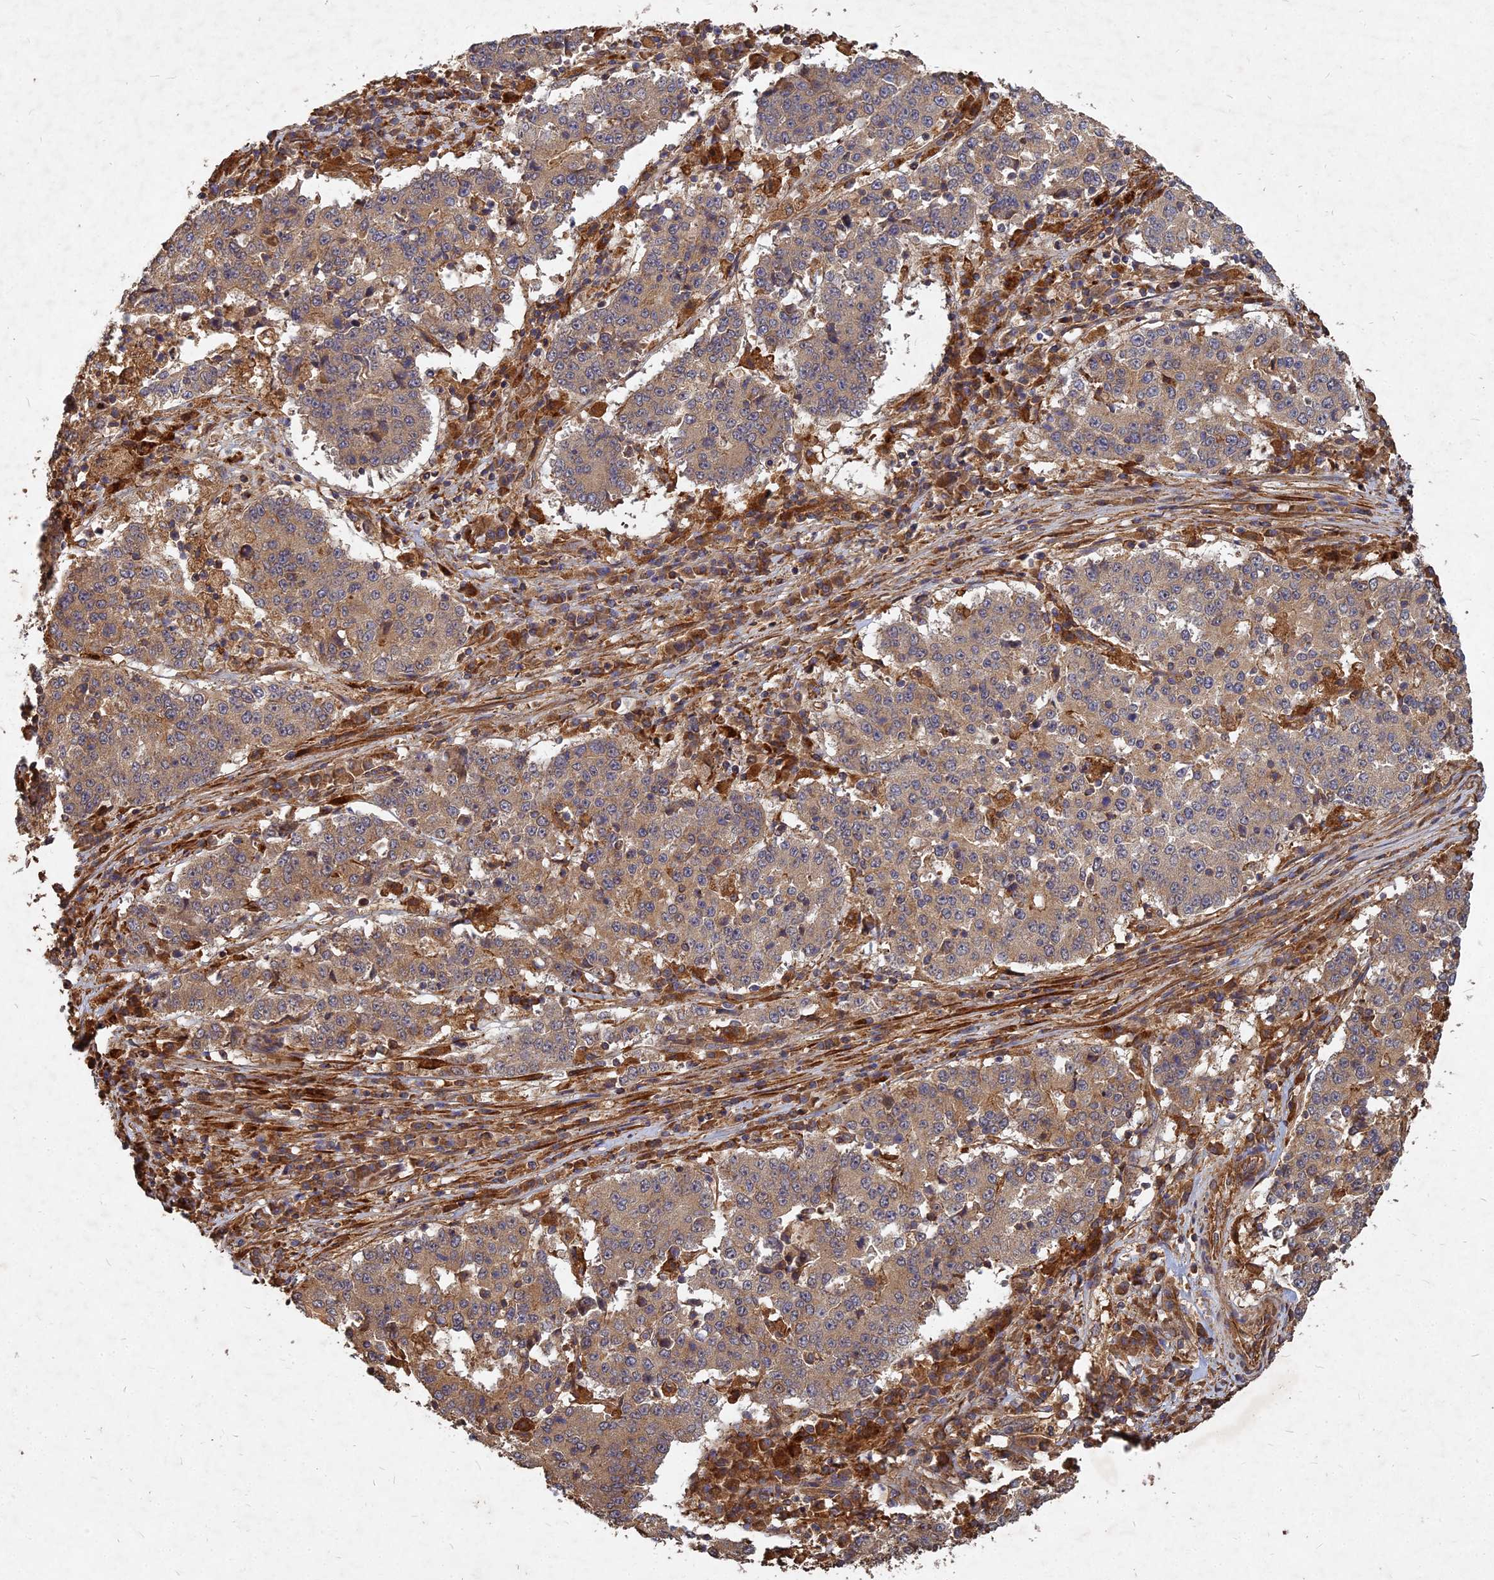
{"staining": {"intensity": "weak", "quantity": "25%-75%", "location": "cytoplasmic/membranous"}, "tissue": "stomach cancer", "cell_type": "Tumor cells", "image_type": "cancer", "snomed": [{"axis": "morphology", "description": "Adenocarcinoma, NOS"}, {"axis": "topography", "description": "Stomach"}], "caption": "Human stomach adenocarcinoma stained with a protein marker reveals weak staining in tumor cells.", "gene": "UBE2W", "patient": {"sex": "male", "age": 59}}